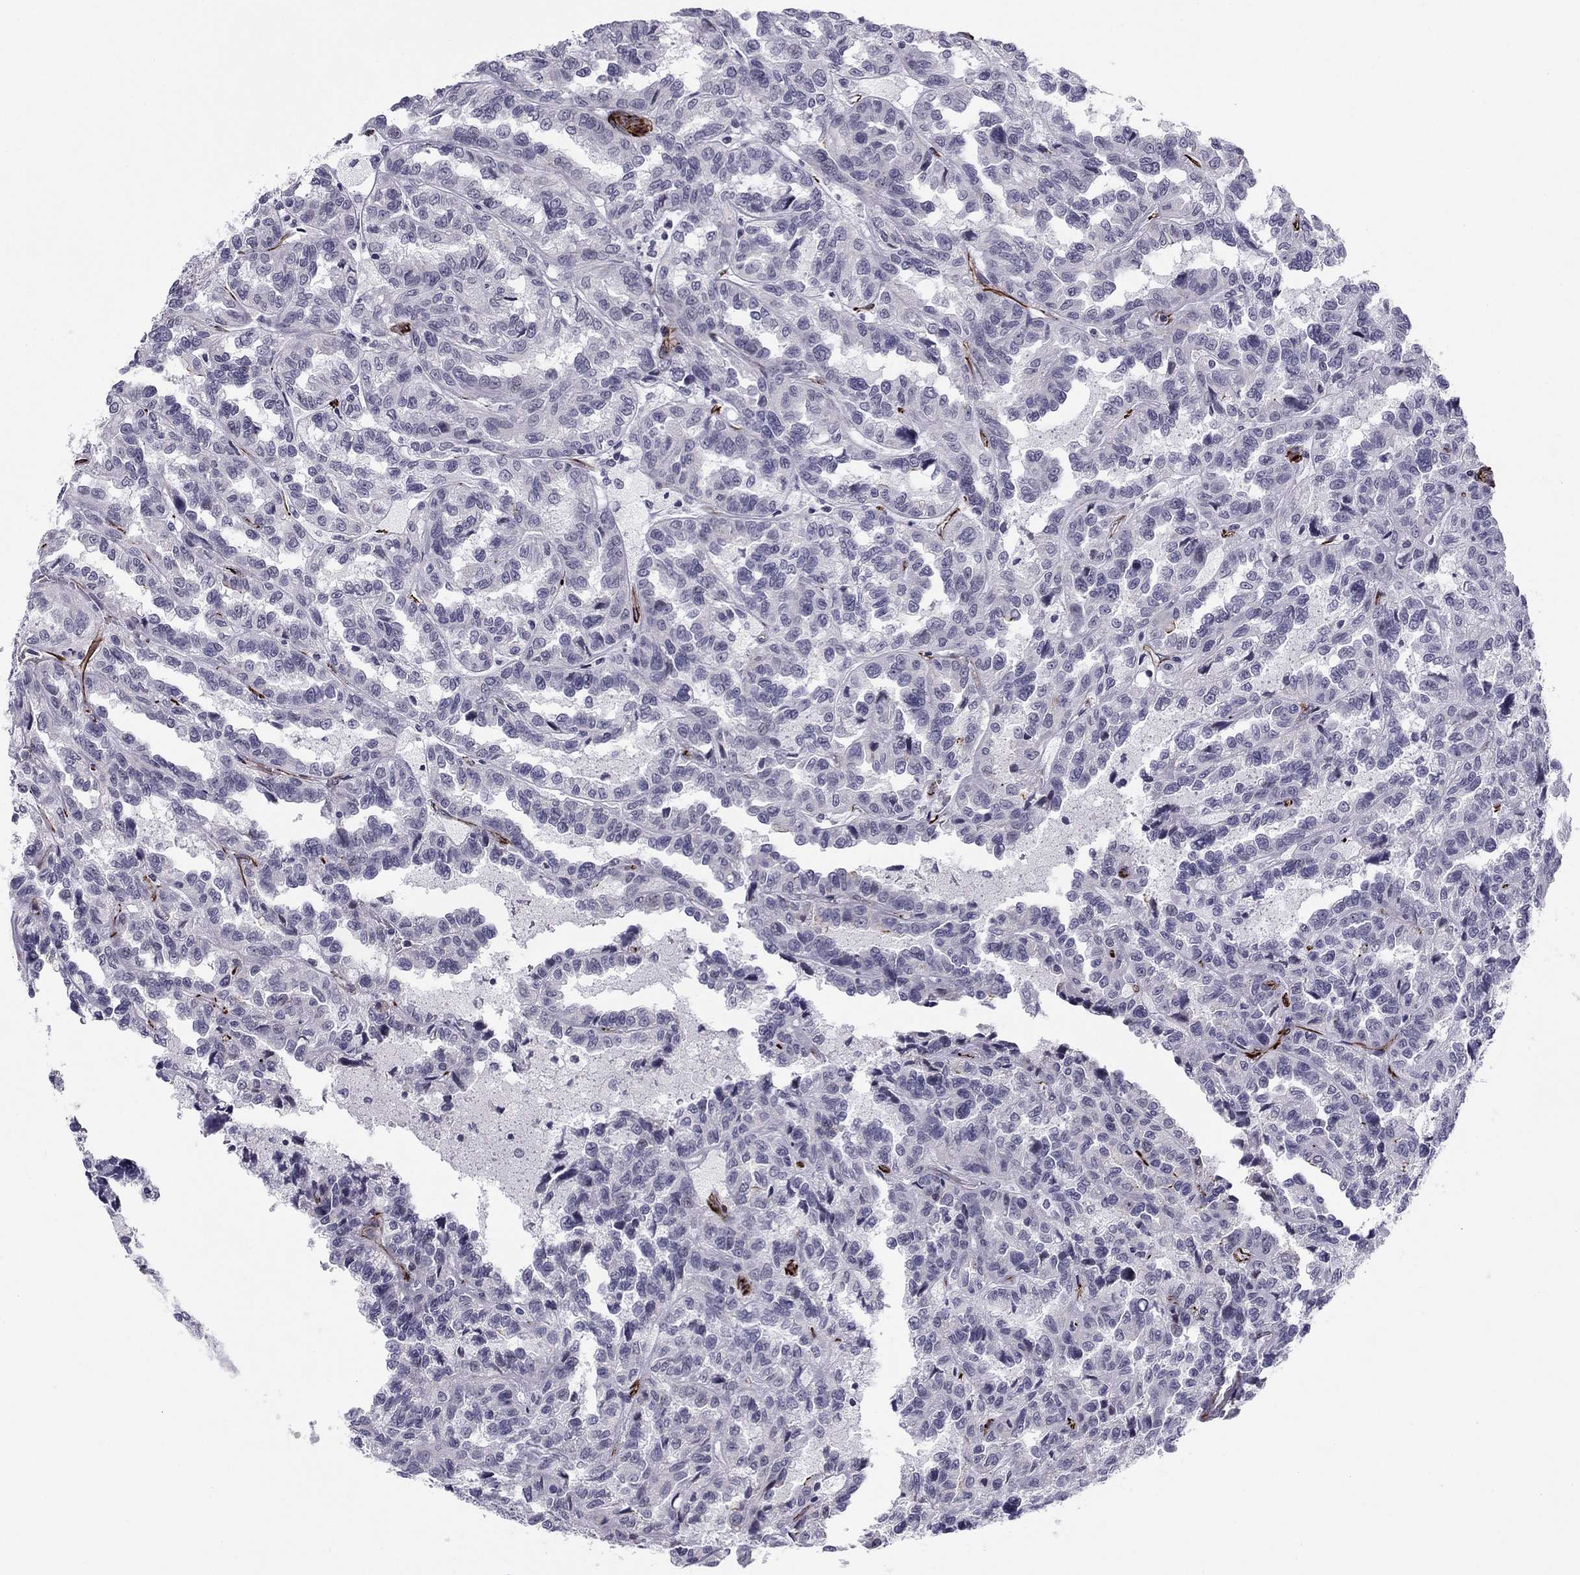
{"staining": {"intensity": "negative", "quantity": "none", "location": "none"}, "tissue": "renal cancer", "cell_type": "Tumor cells", "image_type": "cancer", "snomed": [{"axis": "morphology", "description": "Adenocarcinoma, NOS"}, {"axis": "topography", "description": "Kidney"}], "caption": "A micrograph of renal cancer (adenocarcinoma) stained for a protein demonstrates no brown staining in tumor cells.", "gene": "ANKS4B", "patient": {"sex": "male", "age": 79}}